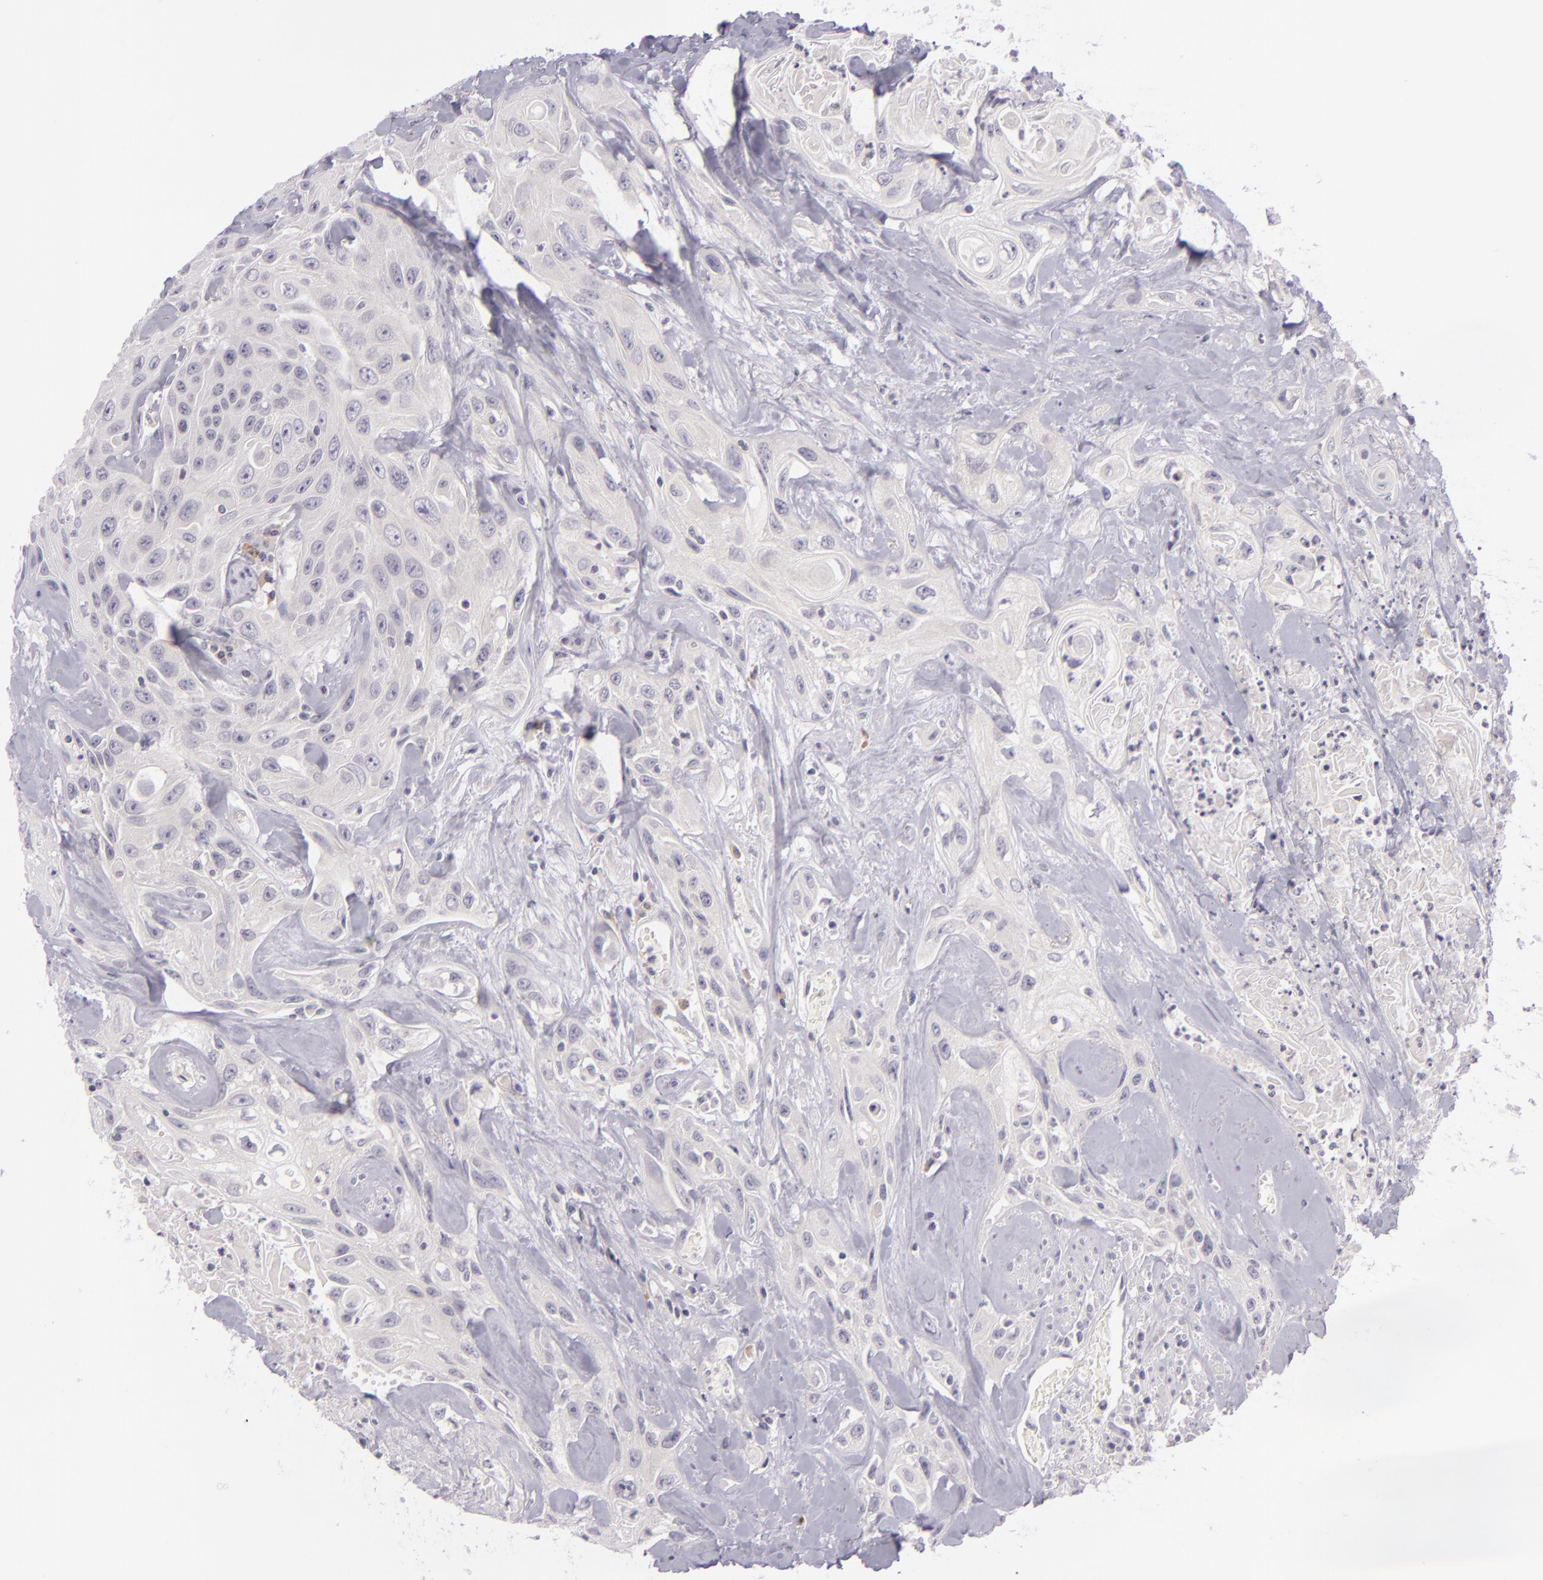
{"staining": {"intensity": "negative", "quantity": "none", "location": "none"}, "tissue": "urothelial cancer", "cell_type": "Tumor cells", "image_type": "cancer", "snomed": [{"axis": "morphology", "description": "Urothelial carcinoma, High grade"}, {"axis": "topography", "description": "Urinary bladder"}], "caption": "Urothelial carcinoma (high-grade) was stained to show a protein in brown. There is no significant staining in tumor cells.", "gene": "DAG1", "patient": {"sex": "female", "age": 84}}